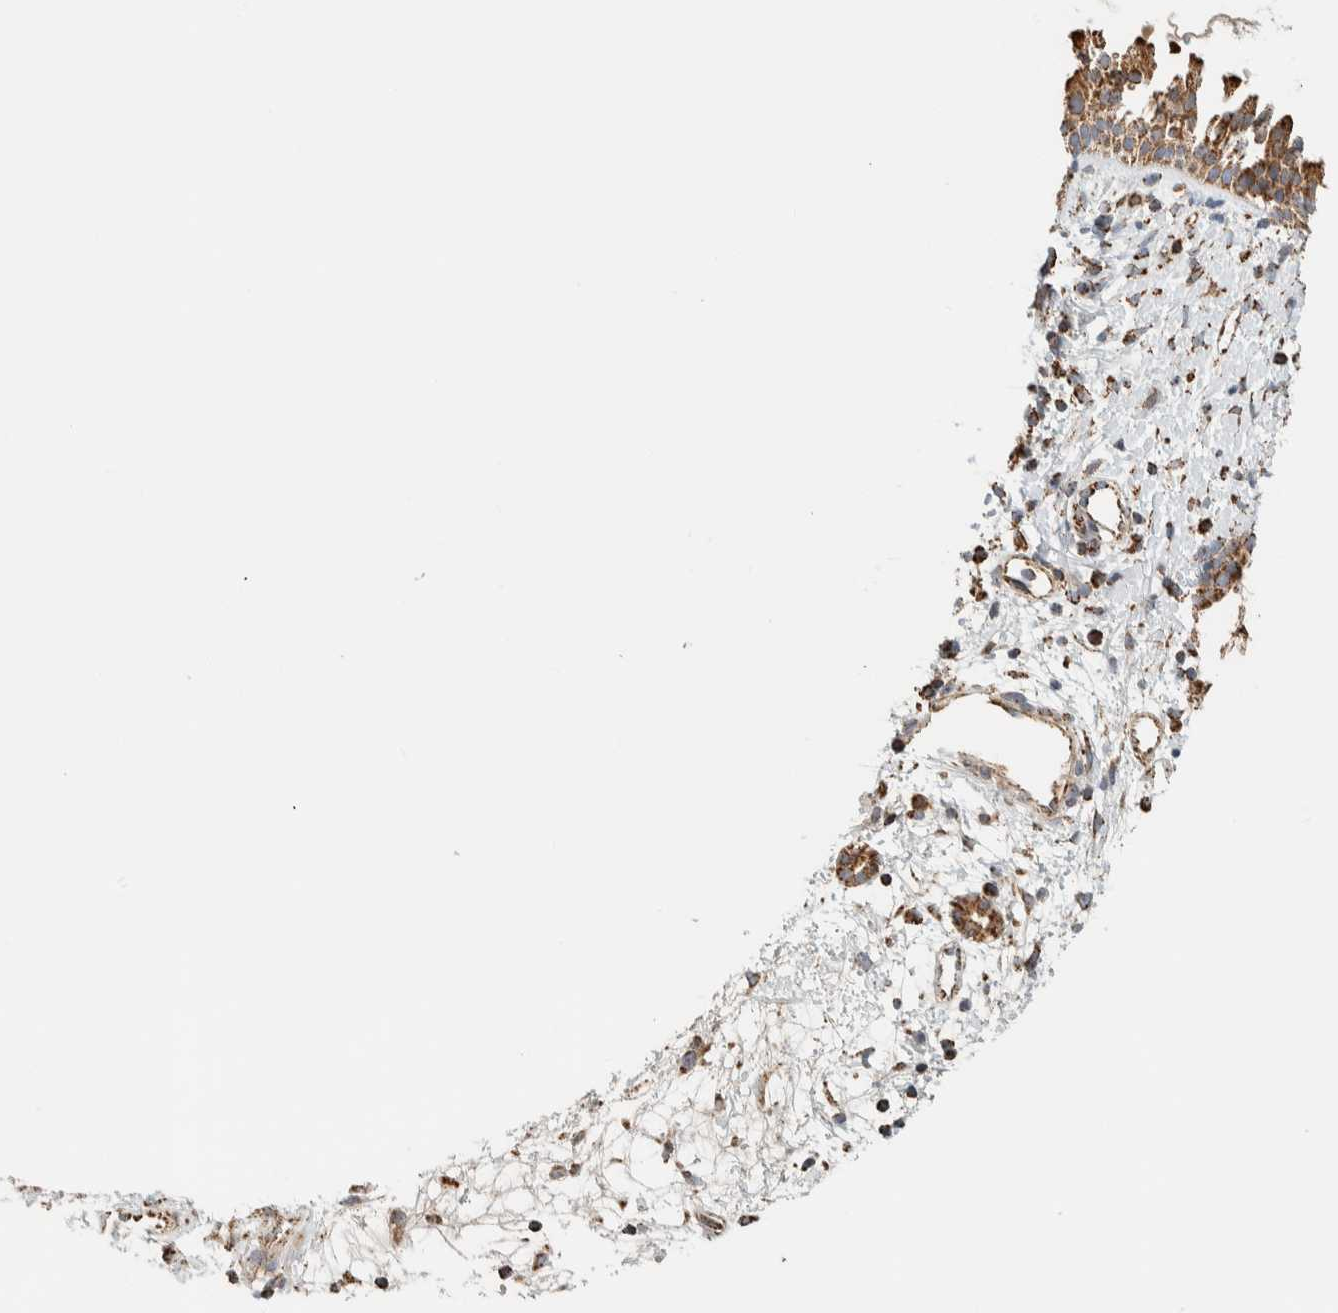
{"staining": {"intensity": "moderate", "quantity": ">75%", "location": "cytoplasmic/membranous"}, "tissue": "nasopharynx", "cell_type": "Respiratory epithelial cells", "image_type": "normal", "snomed": [{"axis": "morphology", "description": "Normal tissue, NOS"}, {"axis": "topography", "description": "Nasopharynx"}], "caption": "Protein staining of unremarkable nasopharynx shows moderate cytoplasmic/membranous expression in about >75% of respiratory epithelial cells.", "gene": "ZNF454", "patient": {"sex": "male", "age": 22}}